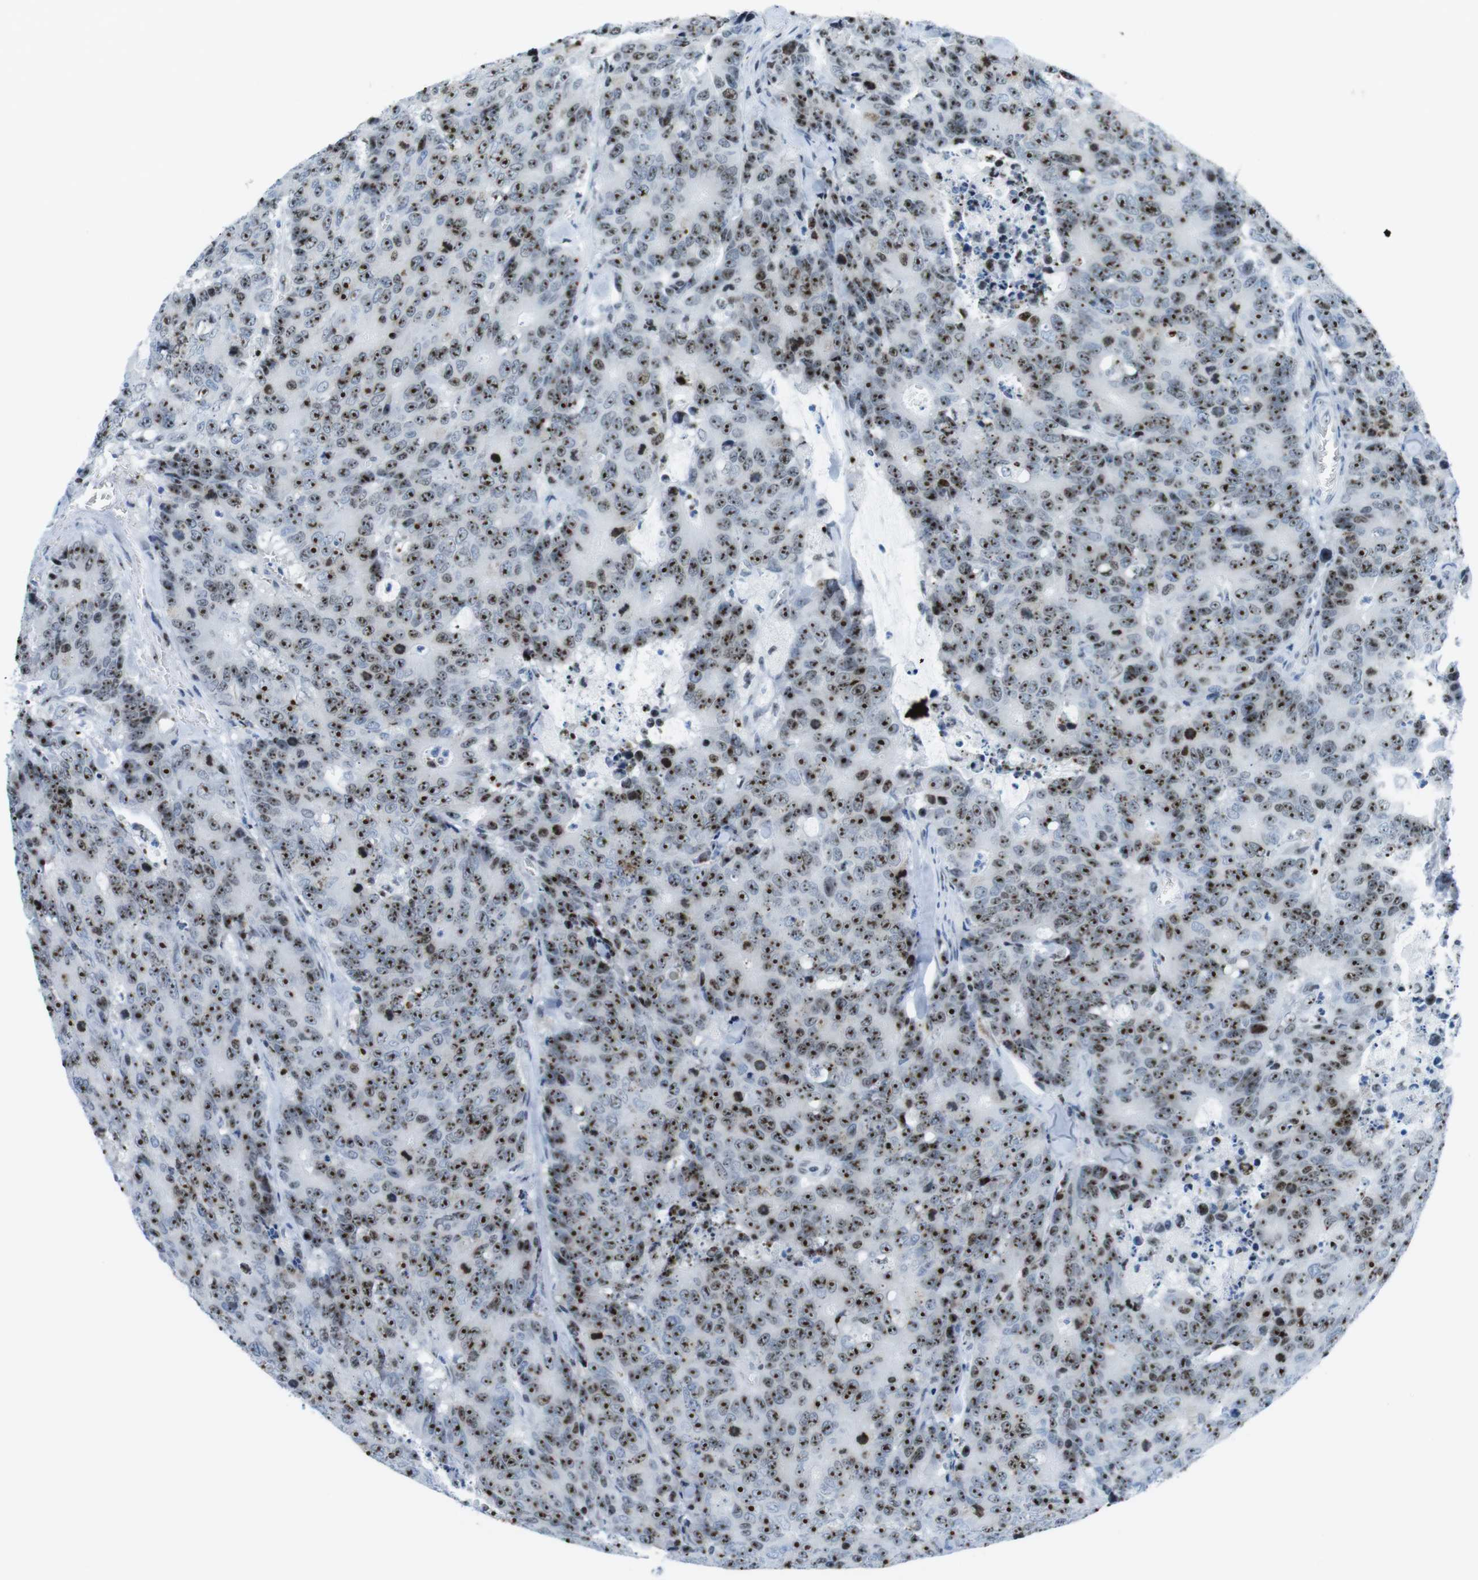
{"staining": {"intensity": "strong", "quantity": ">75%", "location": "nuclear"}, "tissue": "colorectal cancer", "cell_type": "Tumor cells", "image_type": "cancer", "snomed": [{"axis": "morphology", "description": "Adenocarcinoma, NOS"}, {"axis": "topography", "description": "Colon"}], "caption": "Immunohistochemical staining of colorectal cancer shows strong nuclear protein staining in approximately >75% of tumor cells.", "gene": "NIFK", "patient": {"sex": "female", "age": 86}}